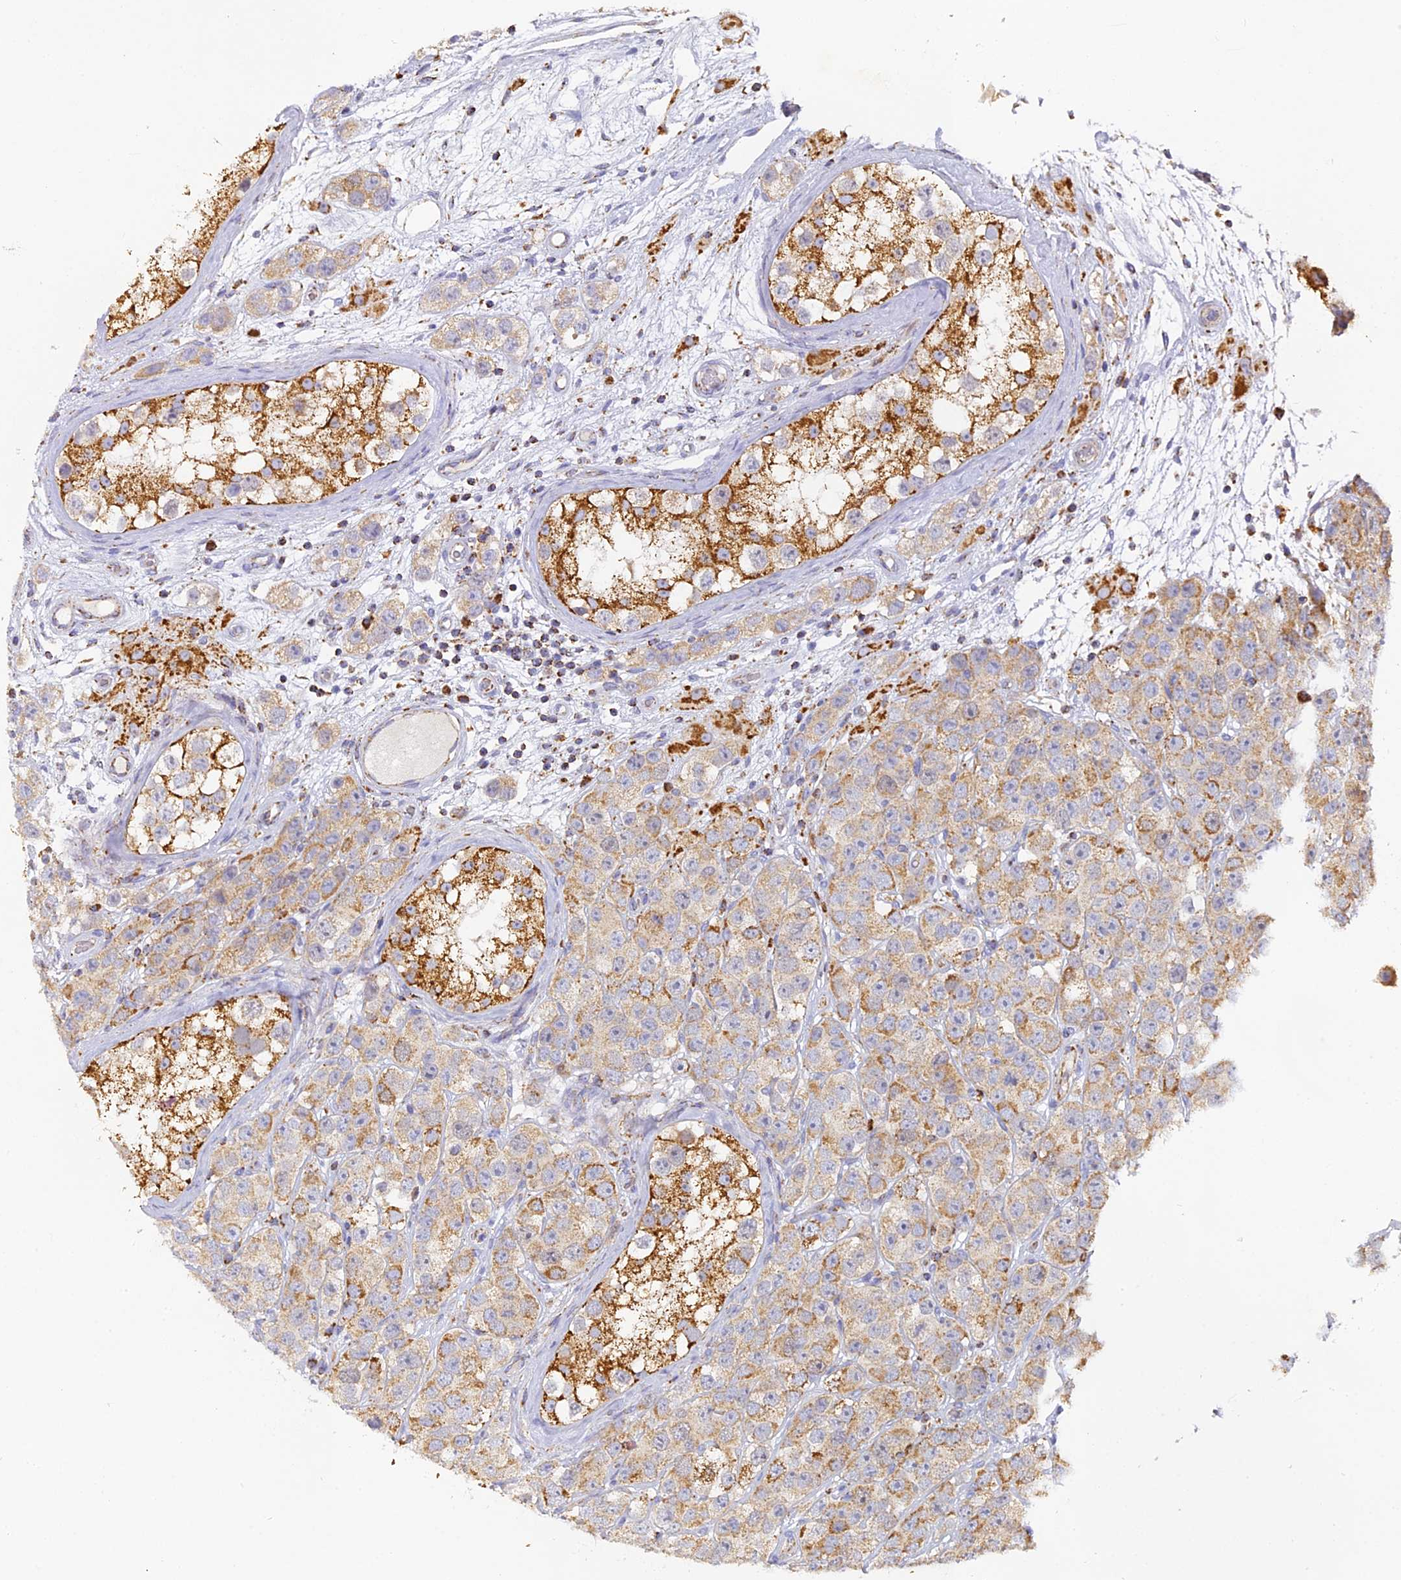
{"staining": {"intensity": "moderate", "quantity": ">75%", "location": "cytoplasmic/membranous"}, "tissue": "testis cancer", "cell_type": "Tumor cells", "image_type": "cancer", "snomed": [{"axis": "morphology", "description": "Seminoma, NOS"}, {"axis": "topography", "description": "Testis"}], "caption": "Protein staining by IHC displays moderate cytoplasmic/membranous positivity in about >75% of tumor cells in testis seminoma. The staining was performed using DAB, with brown indicating positive protein expression. Nuclei are stained blue with hematoxylin.", "gene": "DONSON", "patient": {"sex": "male", "age": 28}}